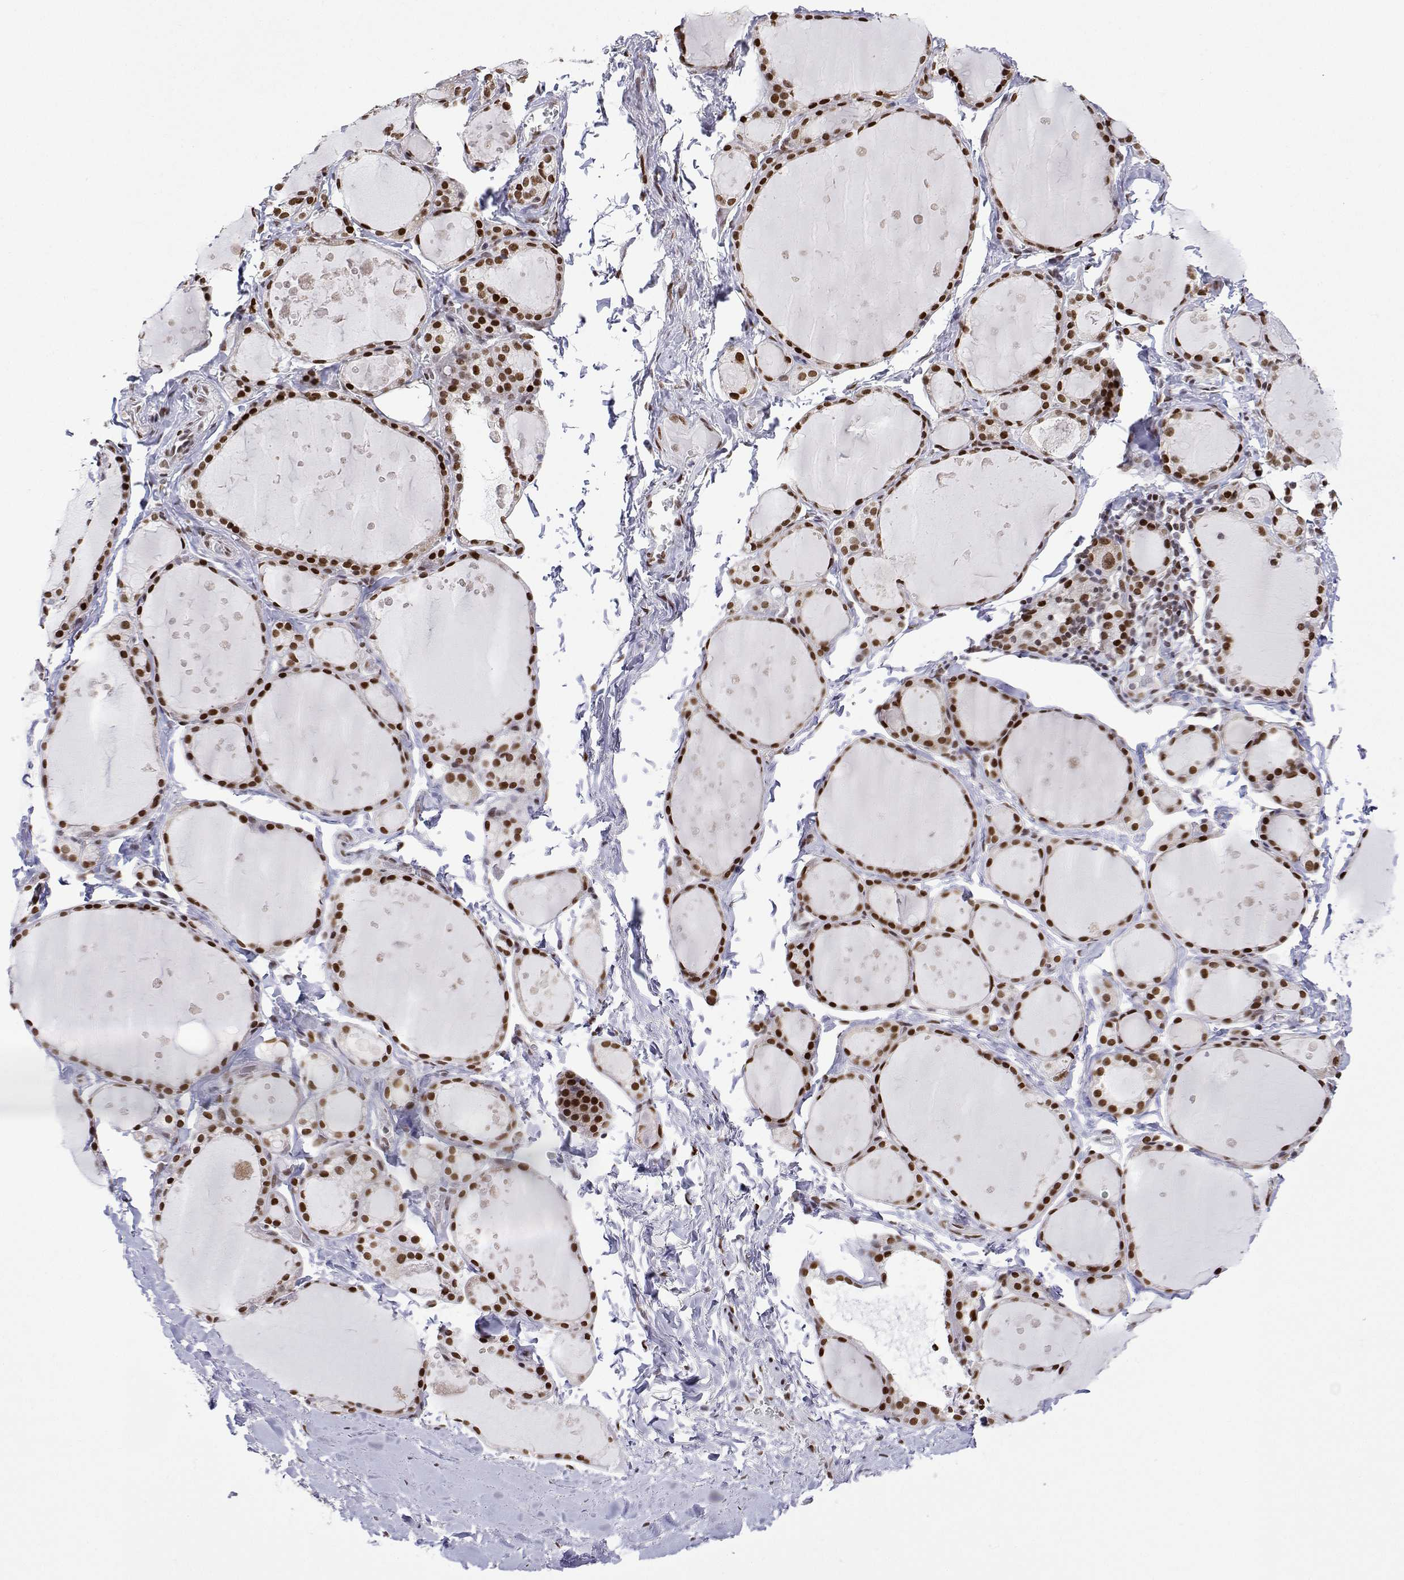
{"staining": {"intensity": "strong", "quantity": ">75%", "location": "nuclear"}, "tissue": "thyroid gland", "cell_type": "Glandular cells", "image_type": "normal", "snomed": [{"axis": "morphology", "description": "Normal tissue, NOS"}, {"axis": "topography", "description": "Thyroid gland"}], "caption": "Protein staining by immunohistochemistry (IHC) displays strong nuclear expression in about >75% of glandular cells in normal thyroid gland. The protein is stained brown, and the nuclei are stained in blue (DAB IHC with brightfield microscopy, high magnification).", "gene": "XPC", "patient": {"sex": "male", "age": 68}}